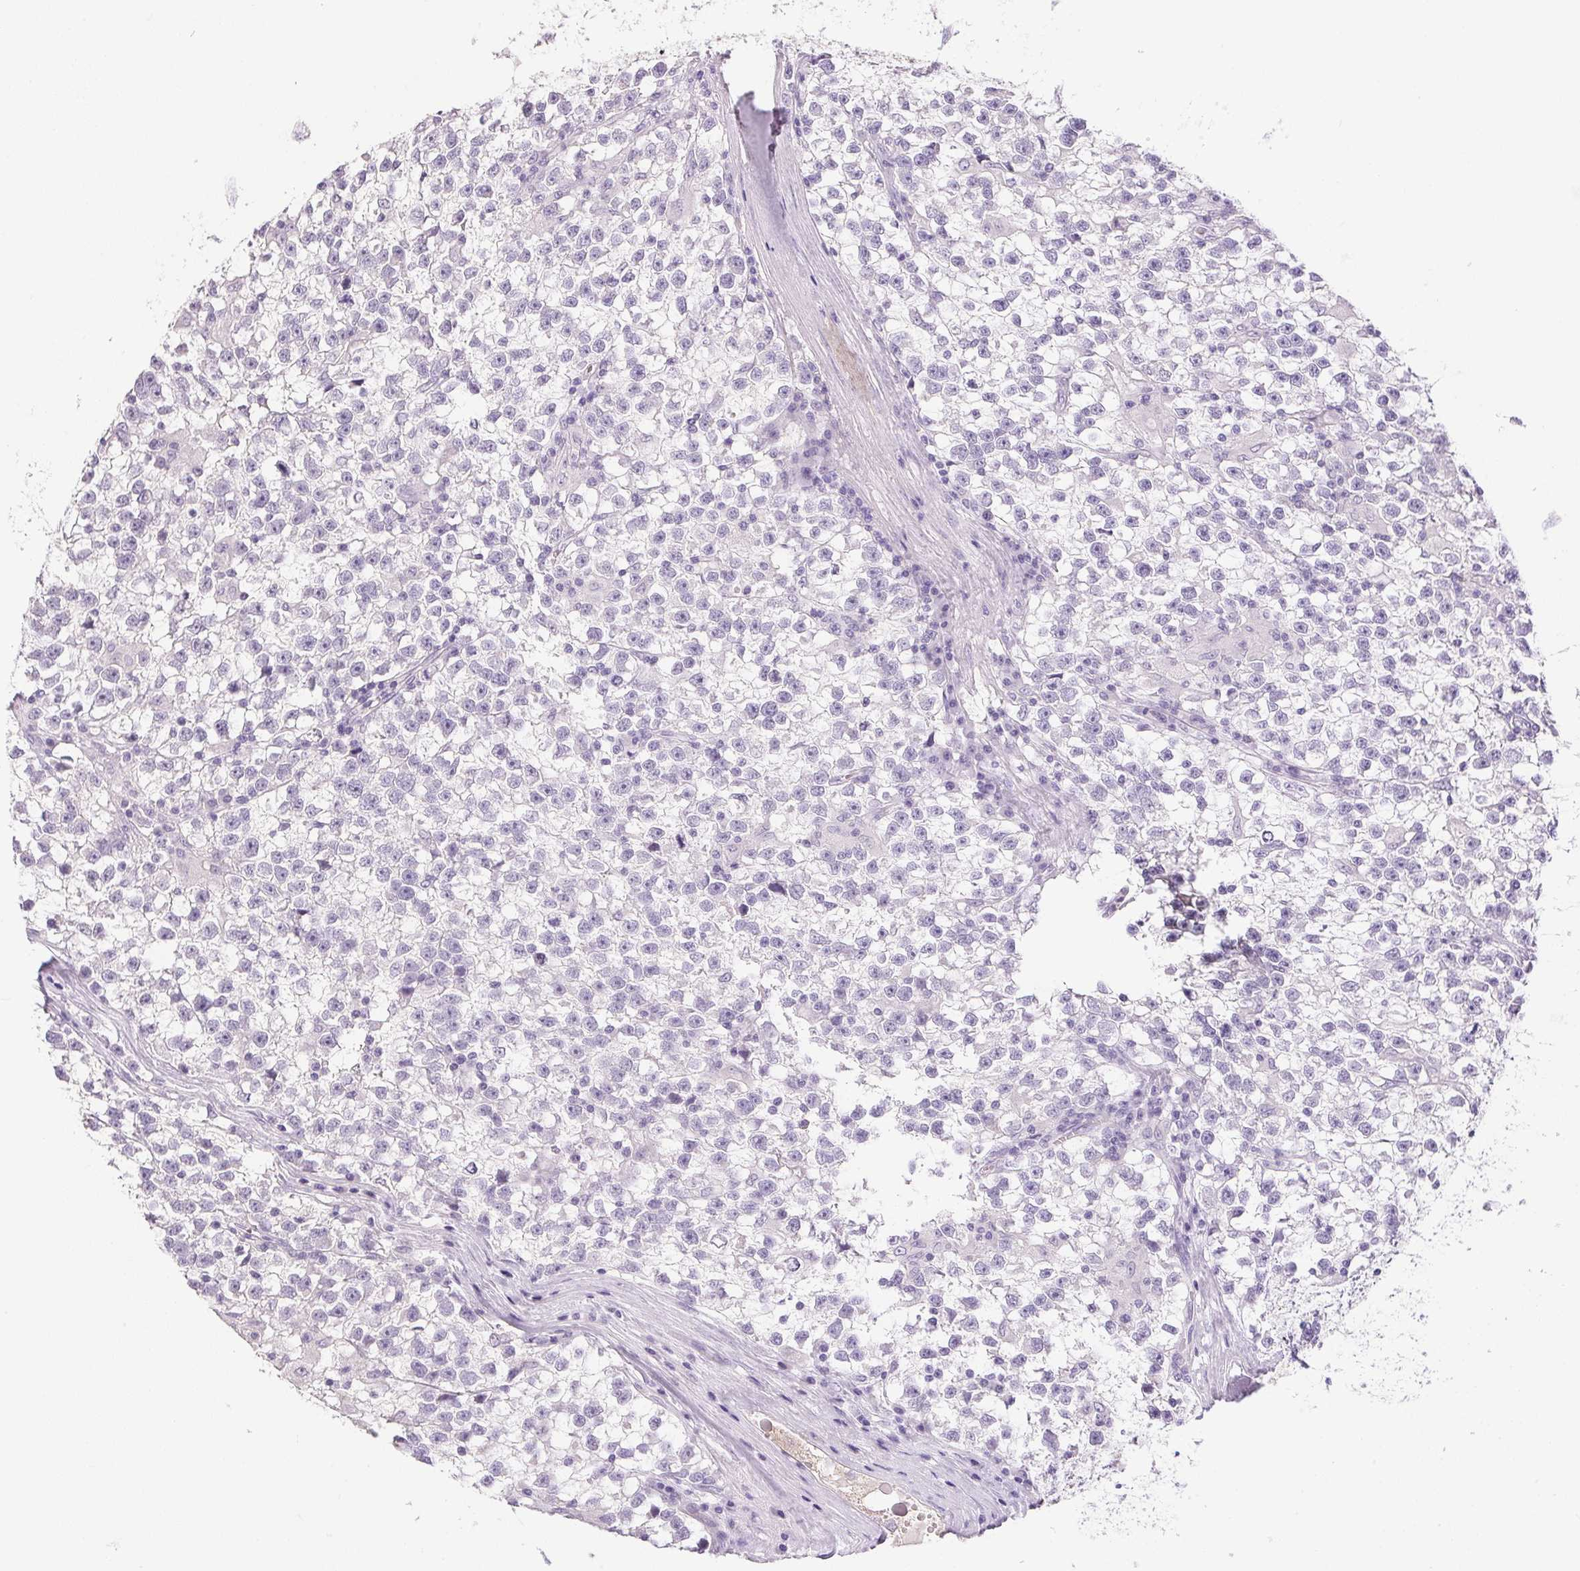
{"staining": {"intensity": "negative", "quantity": "none", "location": "none"}, "tissue": "testis cancer", "cell_type": "Tumor cells", "image_type": "cancer", "snomed": [{"axis": "morphology", "description": "Seminoma, NOS"}, {"axis": "topography", "description": "Testis"}], "caption": "Testis seminoma was stained to show a protein in brown. There is no significant positivity in tumor cells. (IHC, brightfield microscopy, high magnification).", "gene": "PRL", "patient": {"sex": "male", "age": 31}}